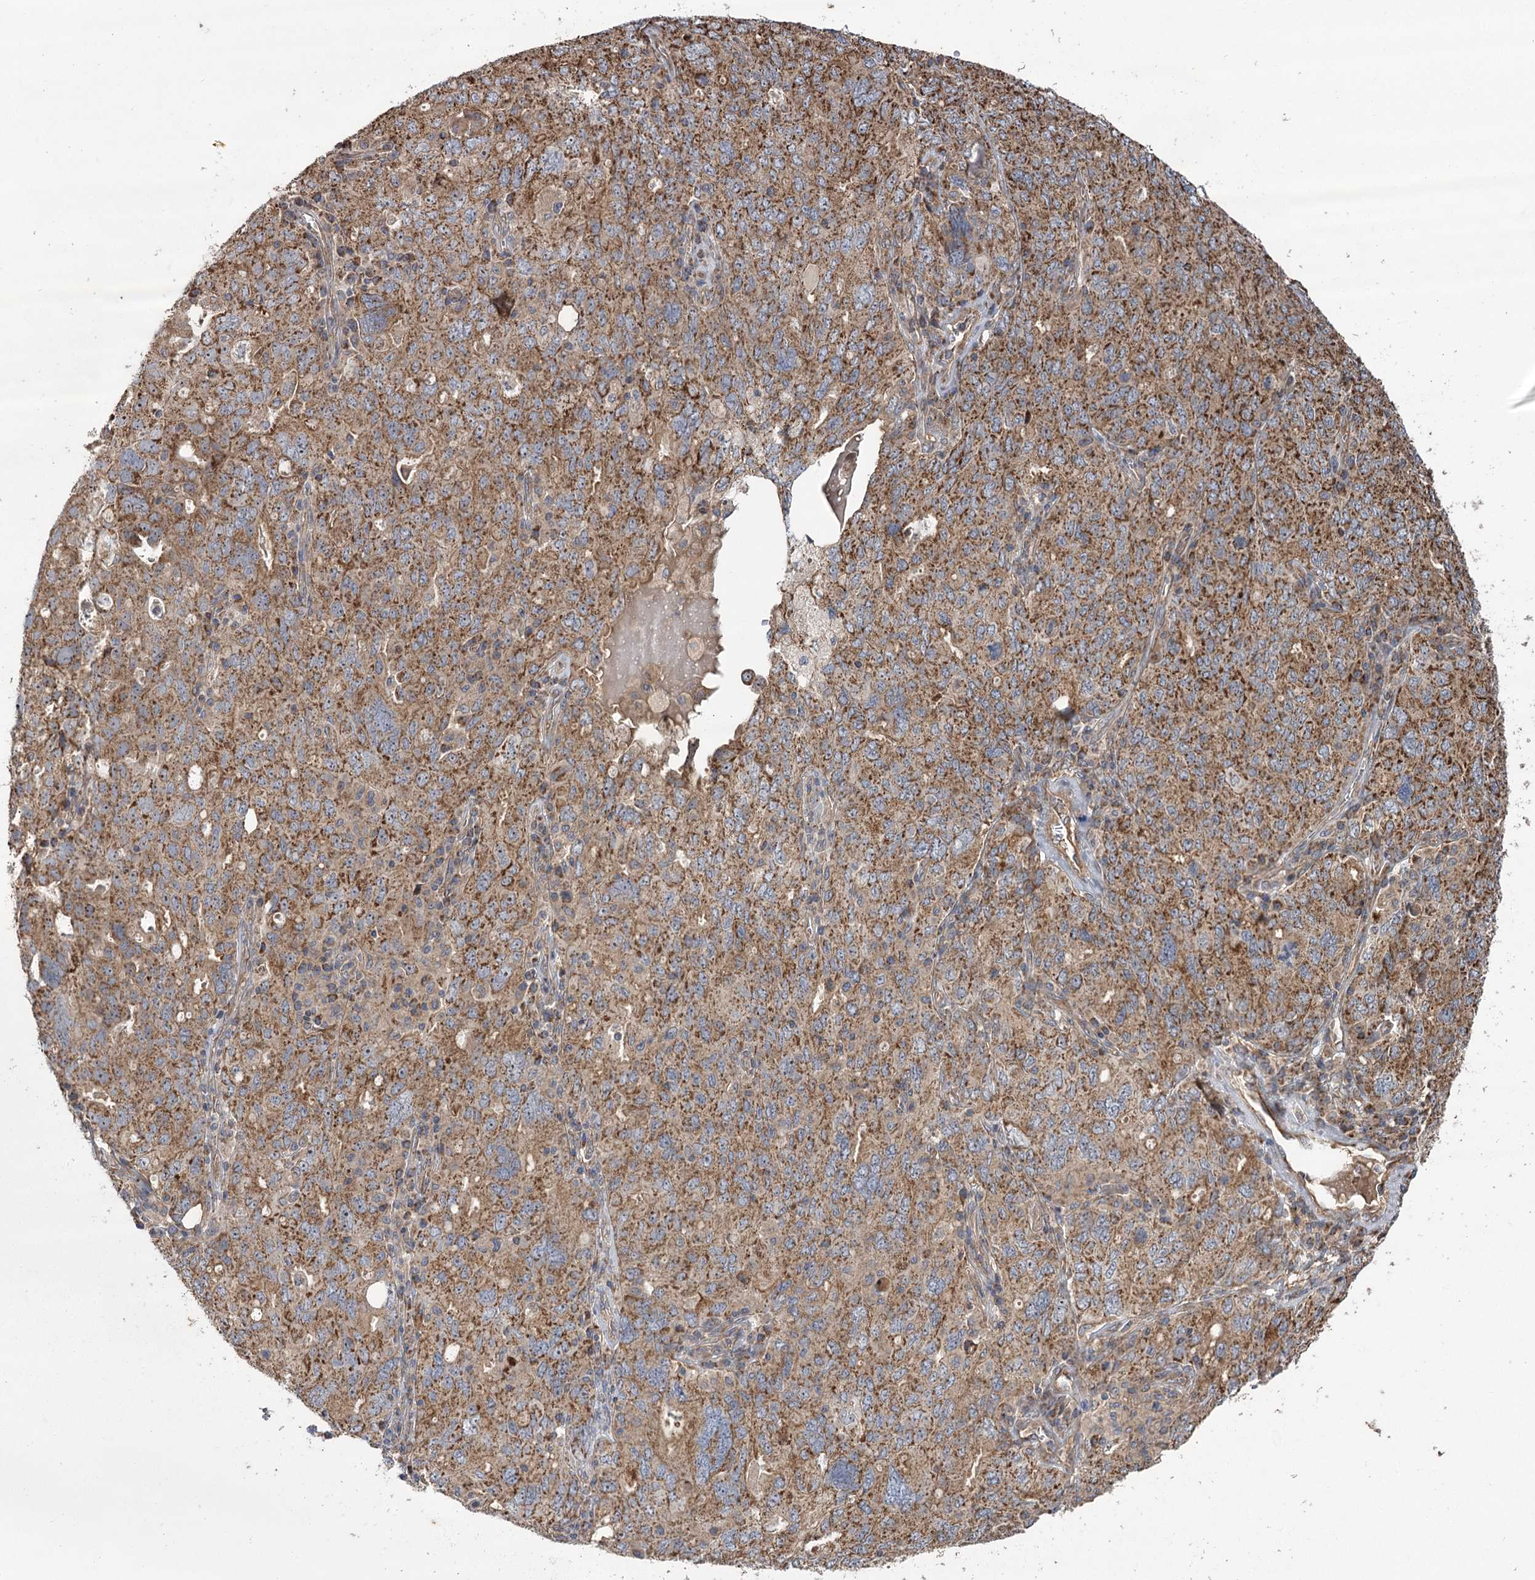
{"staining": {"intensity": "moderate", "quantity": ">75%", "location": "cytoplasmic/membranous"}, "tissue": "ovarian cancer", "cell_type": "Tumor cells", "image_type": "cancer", "snomed": [{"axis": "morphology", "description": "Carcinoma, endometroid"}, {"axis": "topography", "description": "Ovary"}], "caption": "Human ovarian cancer stained with a protein marker exhibits moderate staining in tumor cells.", "gene": "RWDD4", "patient": {"sex": "female", "age": 62}}